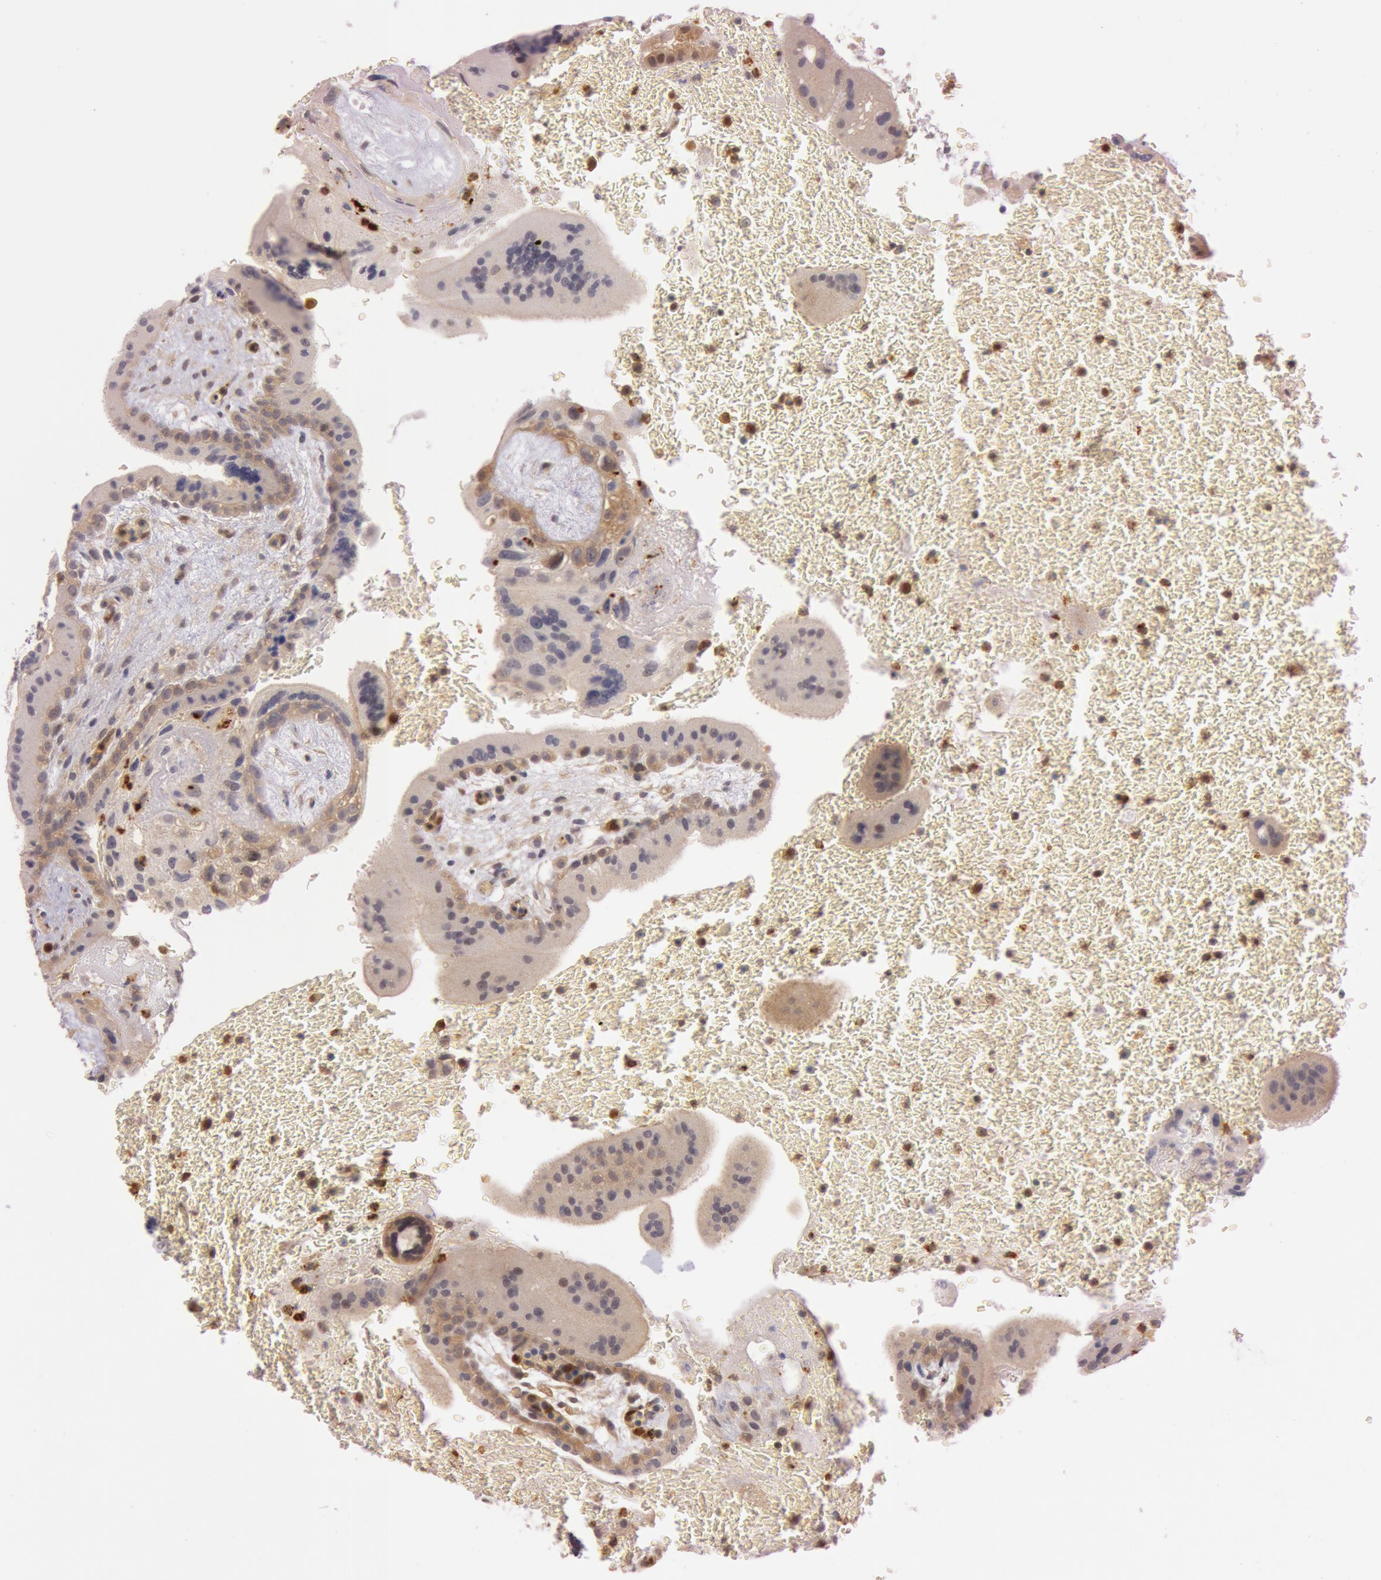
{"staining": {"intensity": "weak", "quantity": ">75%", "location": "cytoplasmic/membranous"}, "tissue": "placenta", "cell_type": "Trophoblastic cells", "image_type": "normal", "snomed": [{"axis": "morphology", "description": "Normal tissue, NOS"}, {"axis": "topography", "description": "Placenta"}], "caption": "Immunohistochemistry (IHC) histopathology image of normal placenta: human placenta stained using immunohistochemistry (IHC) exhibits low levels of weak protein expression localized specifically in the cytoplasmic/membranous of trophoblastic cells, appearing as a cytoplasmic/membranous brown color.", "gene": "ATG2B", "patient": {"sex": "female", "age": 35}}